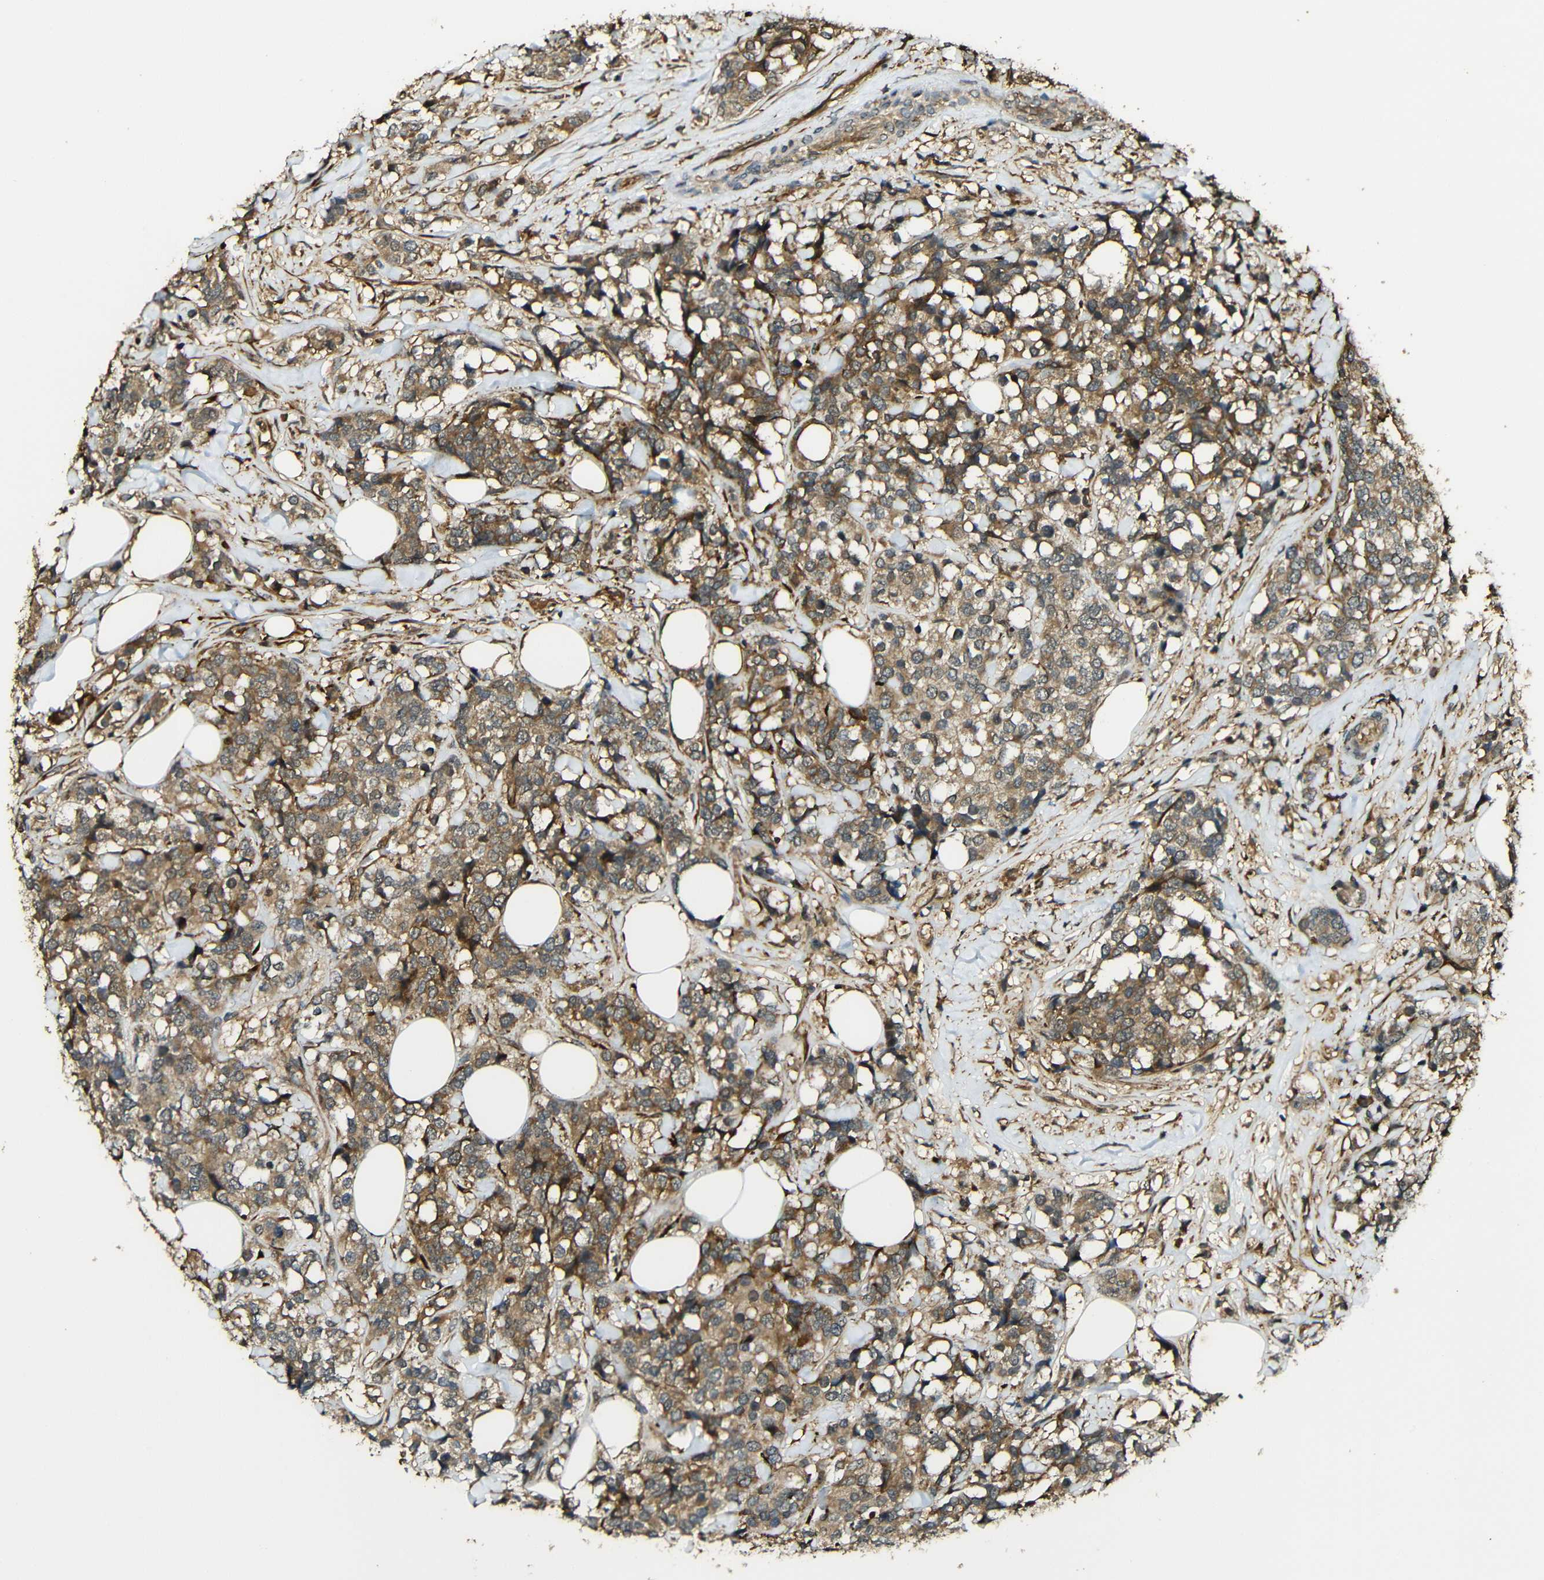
{"staining": {"intensity": "moderate", "quantity": ">75%", "location": "cytoplasmic/membranous"}, "tissue": "breast cancer", "cell_type": "Tumor cells", "image_type": "cancer", "snomed": [{"axis": "morphology", "description": "Lobular carcinoma"}, {"axis": "topography", "description": "Breast"}], "caption": "IHC (DAB) staining of human breast cancer (lobular carcinoma) exhibits moderate cytoplasmic/membranous protein staining in about >75% of tumor cells. The protein of interest is shown in brown color, while the nuclei are stained blue.", "gene": "CASP8", "patient": {"sex": "female", "age": 59}}